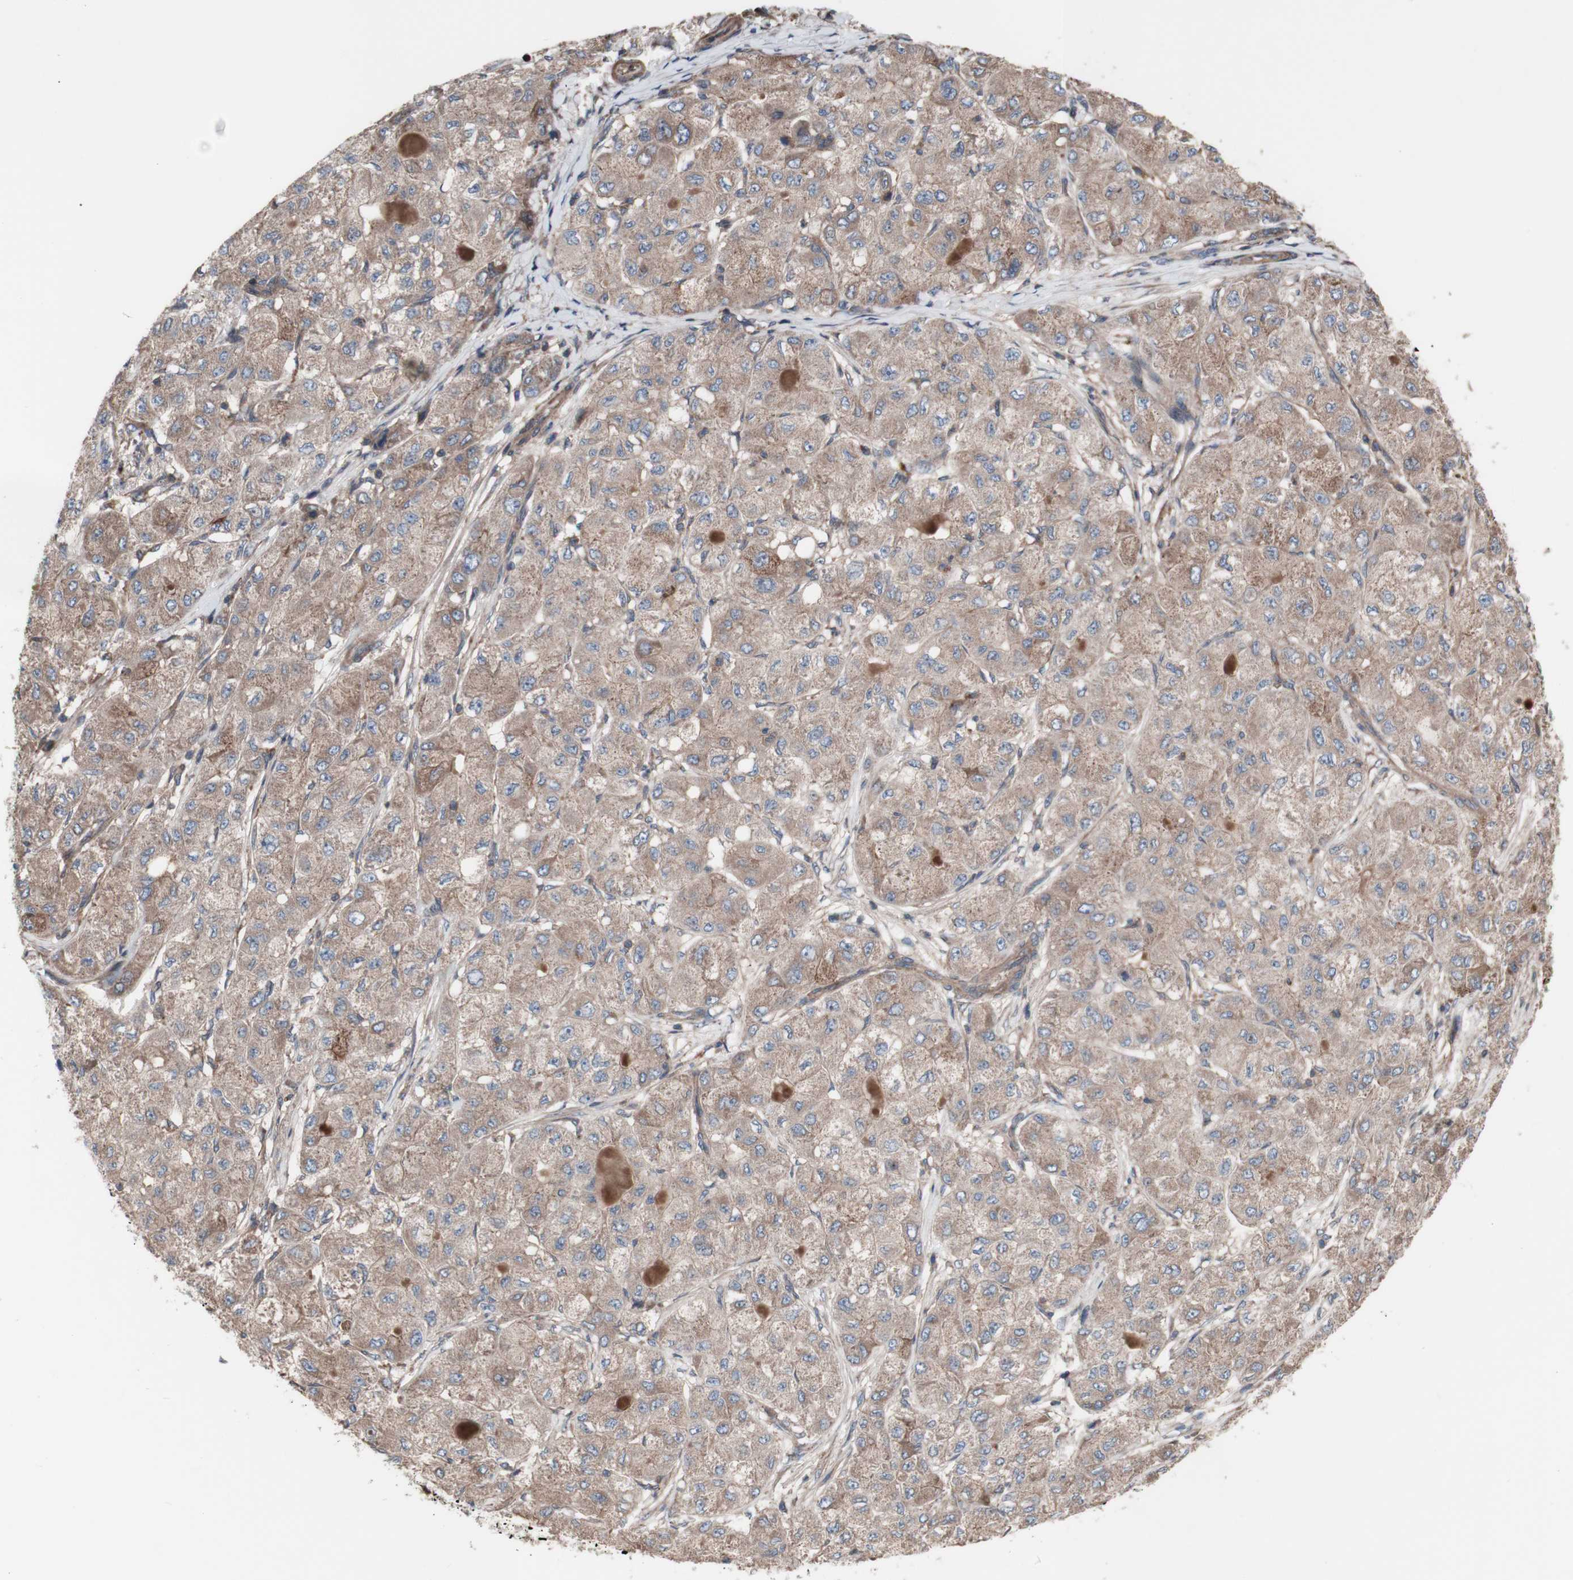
{"staining": {"intensity": "weak", "quantity": ">75%", "location": "cytoplasmic/membranous"}, "tissue": "liver cancer", "cell_type": "Tumor cells", "image_type": "cancer", "snomed": [{"axis": "morphology", "description": "Carcinoma, Hepatocellular, NOS"}, {"axis": "topography", "description": "Liver"}], "caption": "Immunohistochemistry (IHC) image of human liver cancer (hepatocellular carcinoma) stained for a protein (brown), which exhibits low levels of weak cytoplasmic/membranous expression in about >75% of tumor cells.", "gene": "COPB1", "patient": {"sex": "male", "age": 80}}